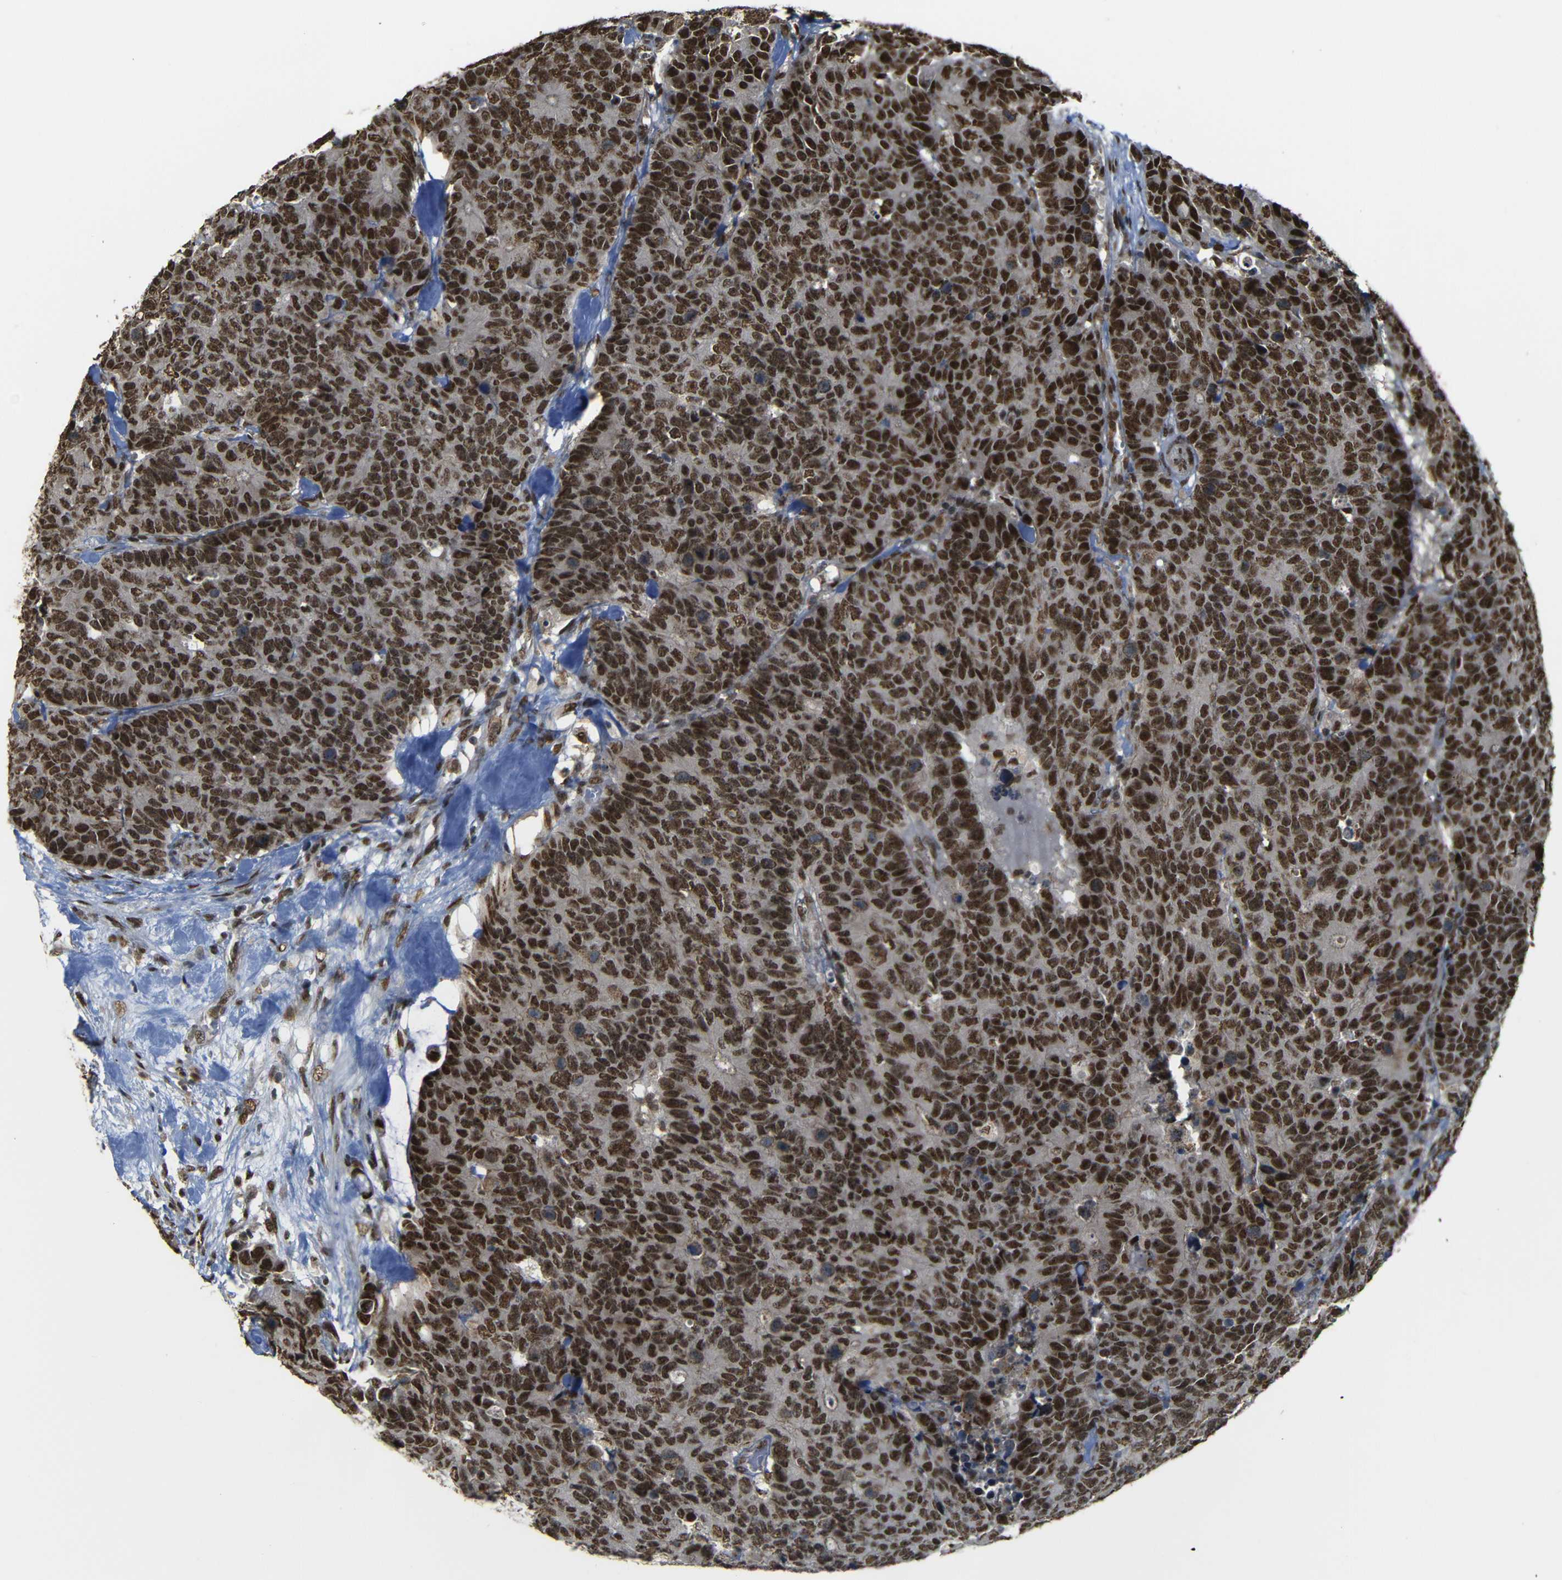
{"staining": {"intensity": "strong", "quantity": ">75%", "location": "cytoplasmic/membranous,nuclear"}, "tissue": "colorectal cancer", "cell_type": "Tumor cells", "image_type": "cancer", "snomed": [{"axis": "morphology", "description": "Adenocarcinoma, NOS"}, {"axis": "topography", "description": "Colon"}], "caption": "Immunohistochemical staining of human colorectal cancer (adenocarcinoma) demonstrates strong cytoplasmic/membranous and nuclear protein staining in about >75% of tumor cells.", "gene": "TCF7L2", "patient": {"sex": "female", "age": 86}}